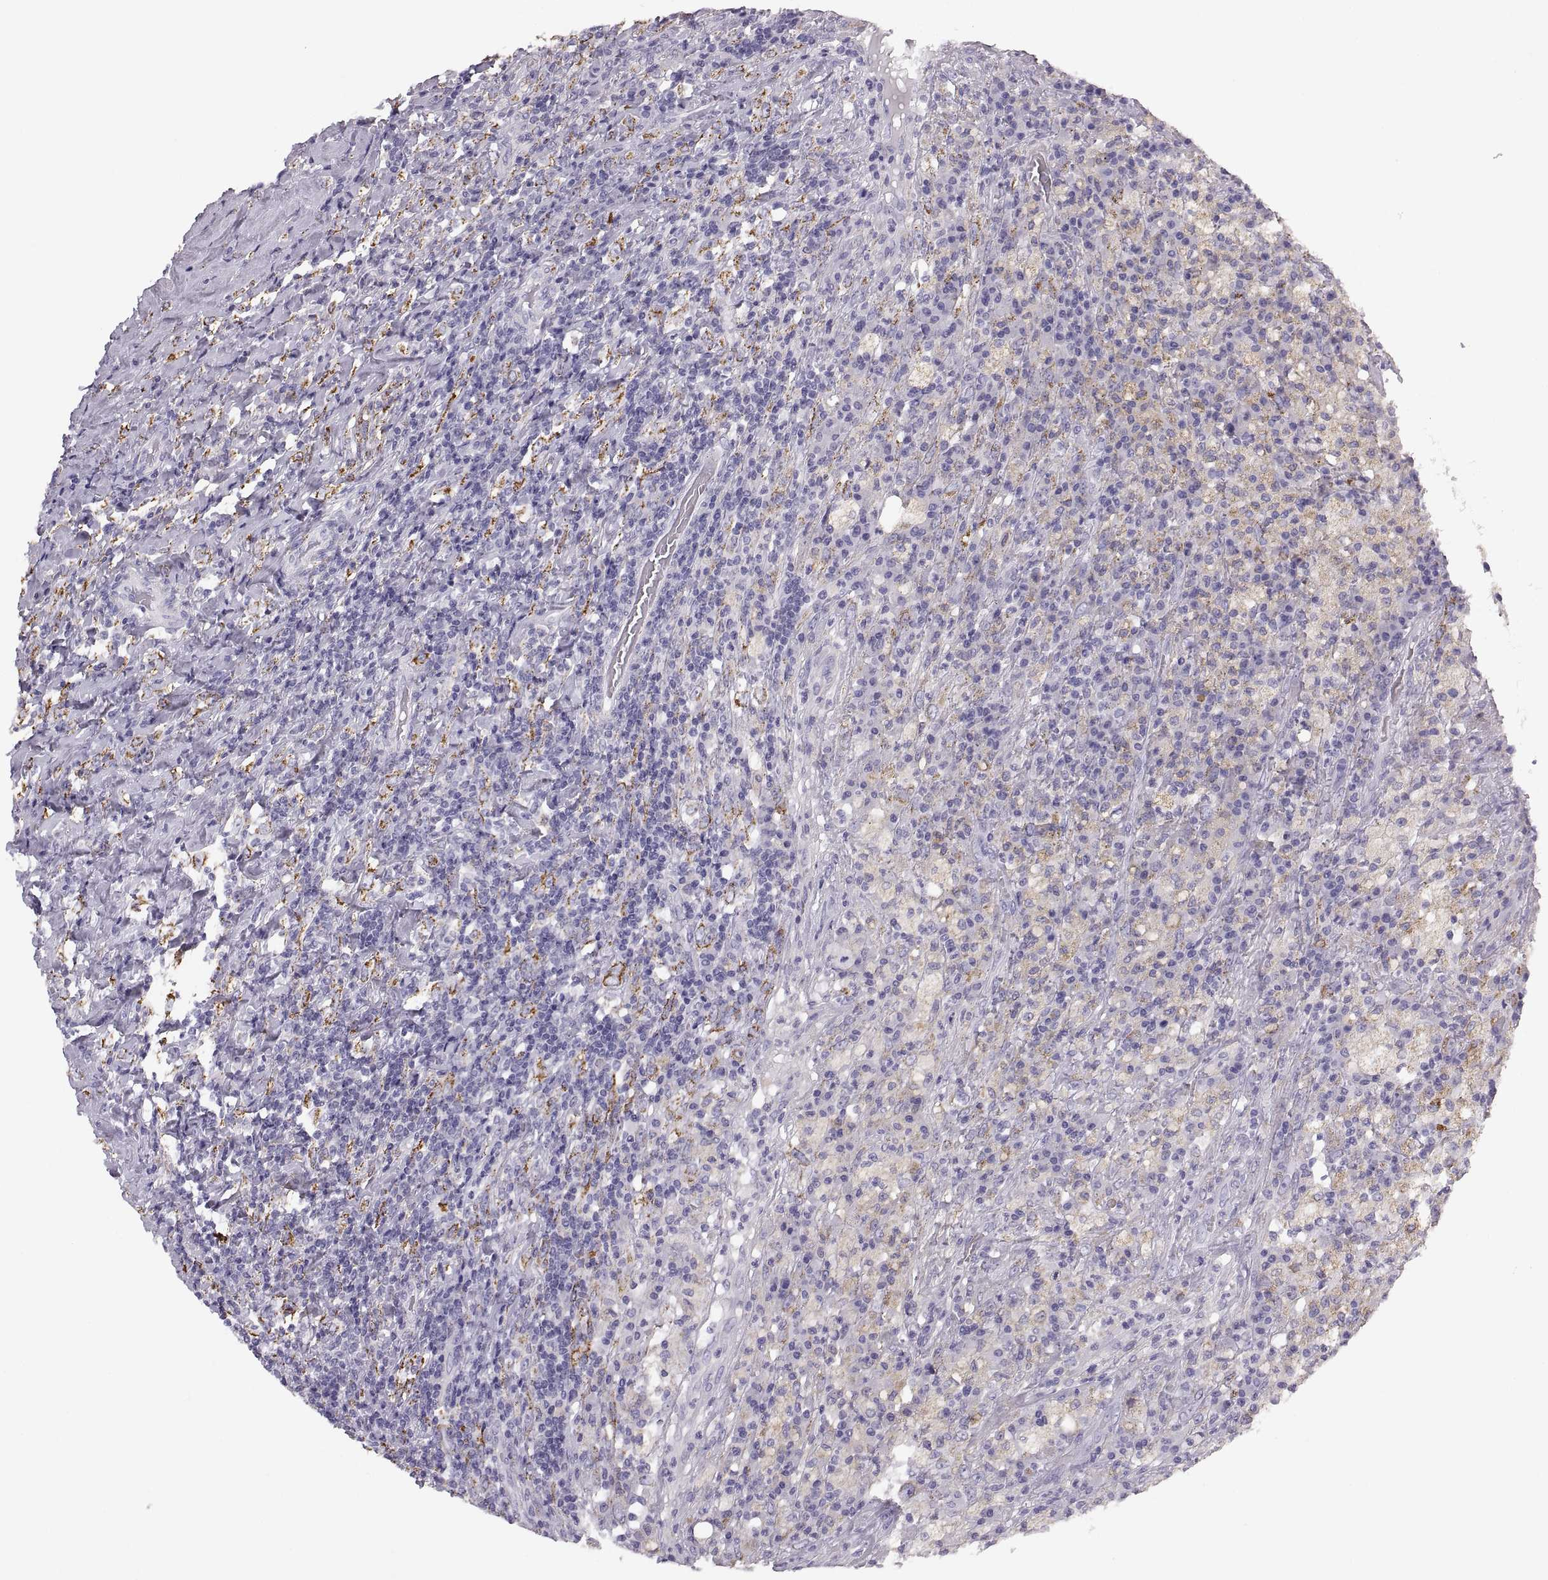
{"staining": {"intensity": "strong", "quantity": "<25%", "location": "cytoplasmic/membranous"}, "tissue": "testis cancer", "cell_type": "Tumor cells", "image_type": "cancer", "snomed": [{"axis": "morphology", "description": "Necrosis, NOS"}, {"axis": "morphology", "description": "Carcinoma, Embryonal, NOS"}, {"axis": "topography", "description": "Testis"}], "caption": "Strong cytoplasmic/membranous positivity is present in about <25% of tumor cells in testis cancer. The staining was performed using DAB (3,3'-diaminobenzidine) to visualize the protein expression in brown, while the nuclei were stained in blue with hematoxylin (Magnification: 20x).", "gene": "COL9A3", "patient": {"sex": "male", "age": 19}}